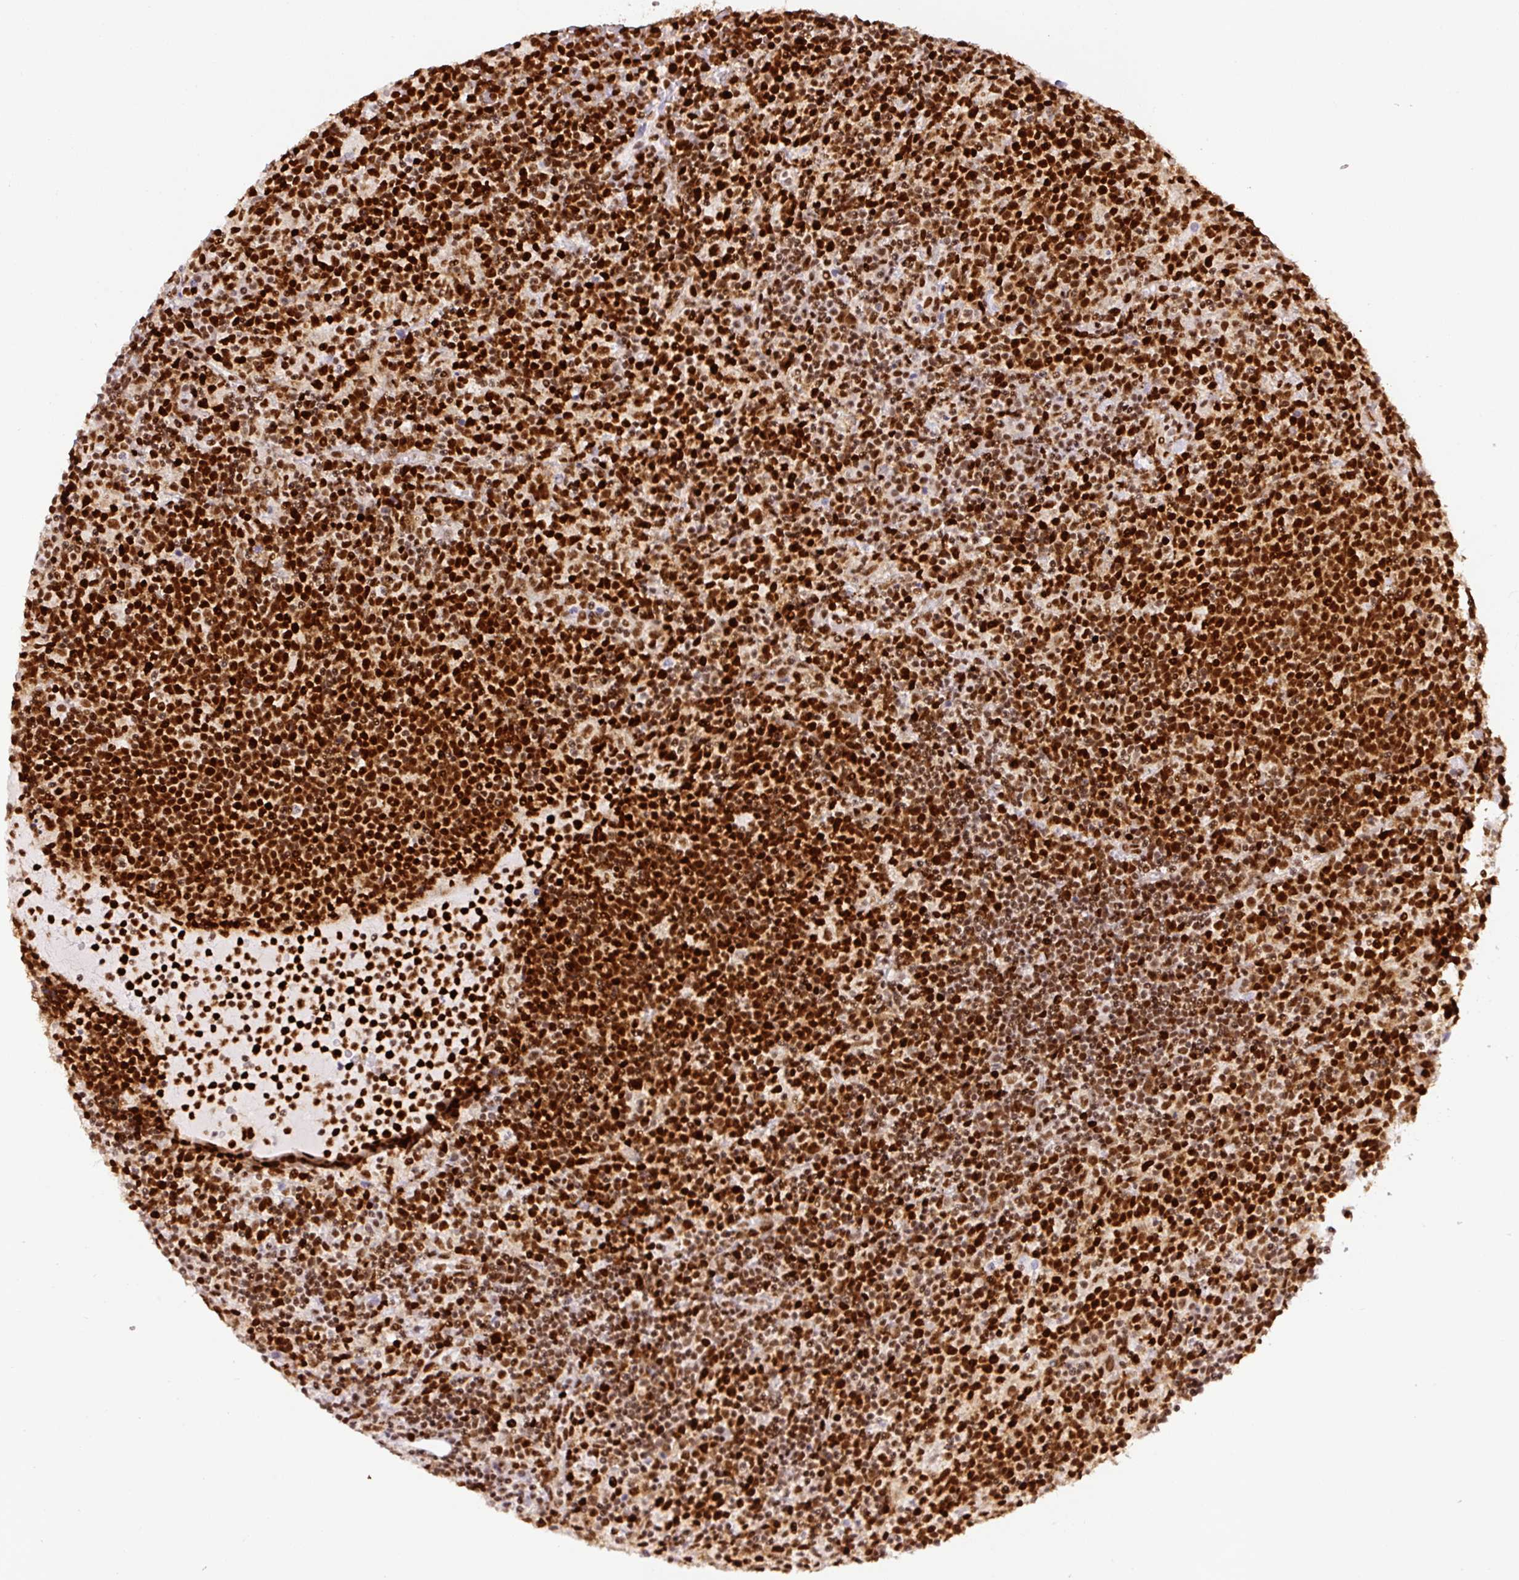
{"staining": {"intensity": "strong", "quantity": ">75%", "location": "nuclear"}, "tissue": "lymphoma", "cell_type": "Tumor cells", "image_type": "cancer", "snomed": [{"axis": "morphology", "description": "Malignant lymphoma, non-Hodgkin's type, High grade"}, {"axis": "topography", "description": "Lymph node"}], "caption": "Immunohistochemical staining of lymphoma reveals strong nuclear protein positivity in about >75% of tumor cells. The staining was performed using DAB (3,3'-diaminobenzidine) to visualize the protein expression in brown, while the nuclei were stained in blue with hematoxylin (Magnification: 20x).", "gene": "FUS", "patient": {"sex": "male", "age": 61}}